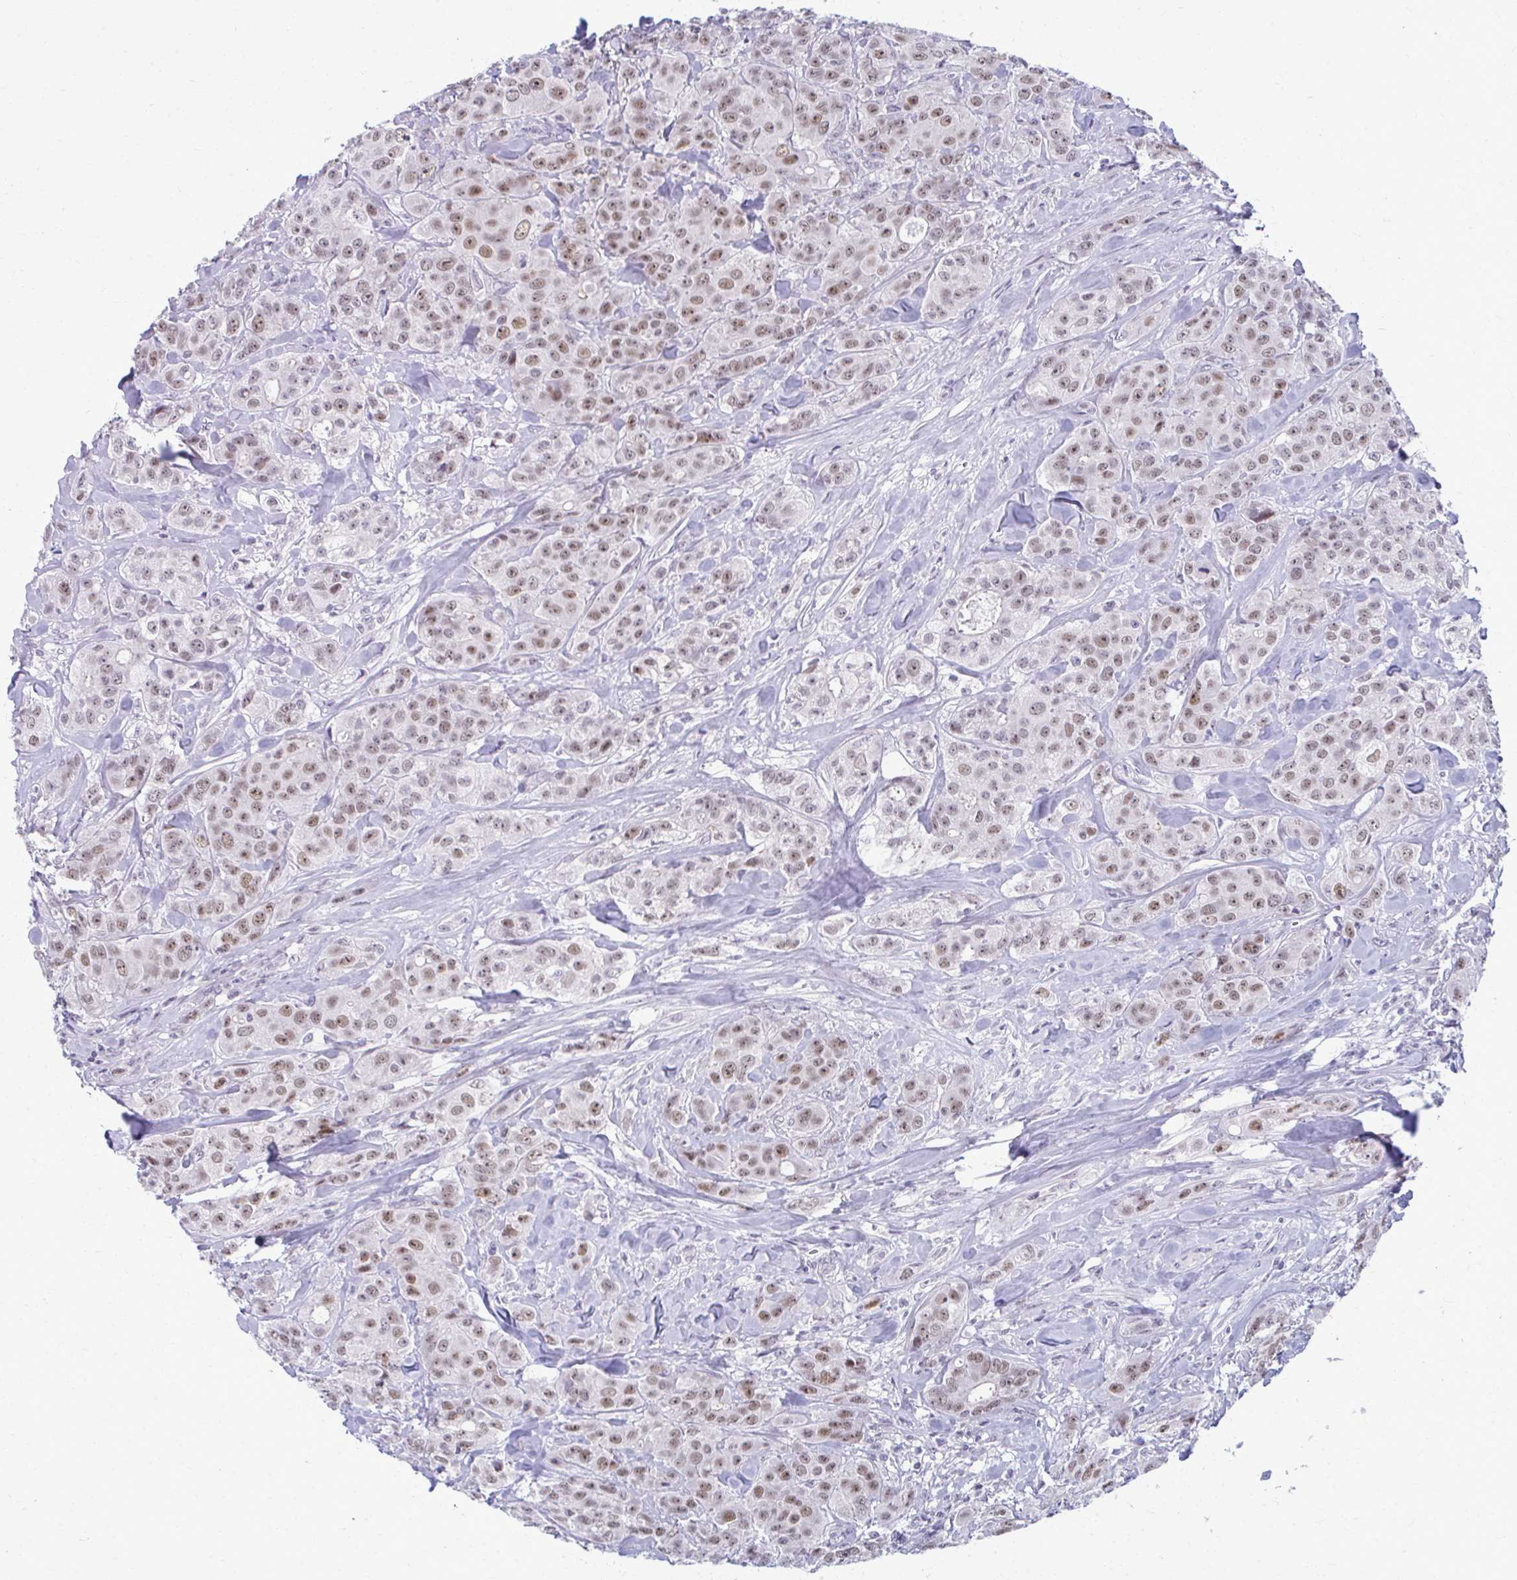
{"staining": {"intensity": "moderate", "quantity": ">75%", "location": "nuclear"}, "tissue": "breast cancer", "cell_type": "Tumor cells", "image_type": "cancer", "snomed": [{"axis": "morphology", "description": "Normal tissue, NOS"}, {"axis": "morphology", "description": "Duct carcinoma"}, {"axis": "topography", "description": "Breast"}], "caption": "Immunohistochemistry (IHC) (DAB) staining of human breast intraductal carcinoma displays moderate nuclear protein staining in about >75% of tumor cells. (DAB = brown stain, brightfield microscopy at high magnification).", "gene": "MAF1", "patient": {"sex": "female", "age": 43}}